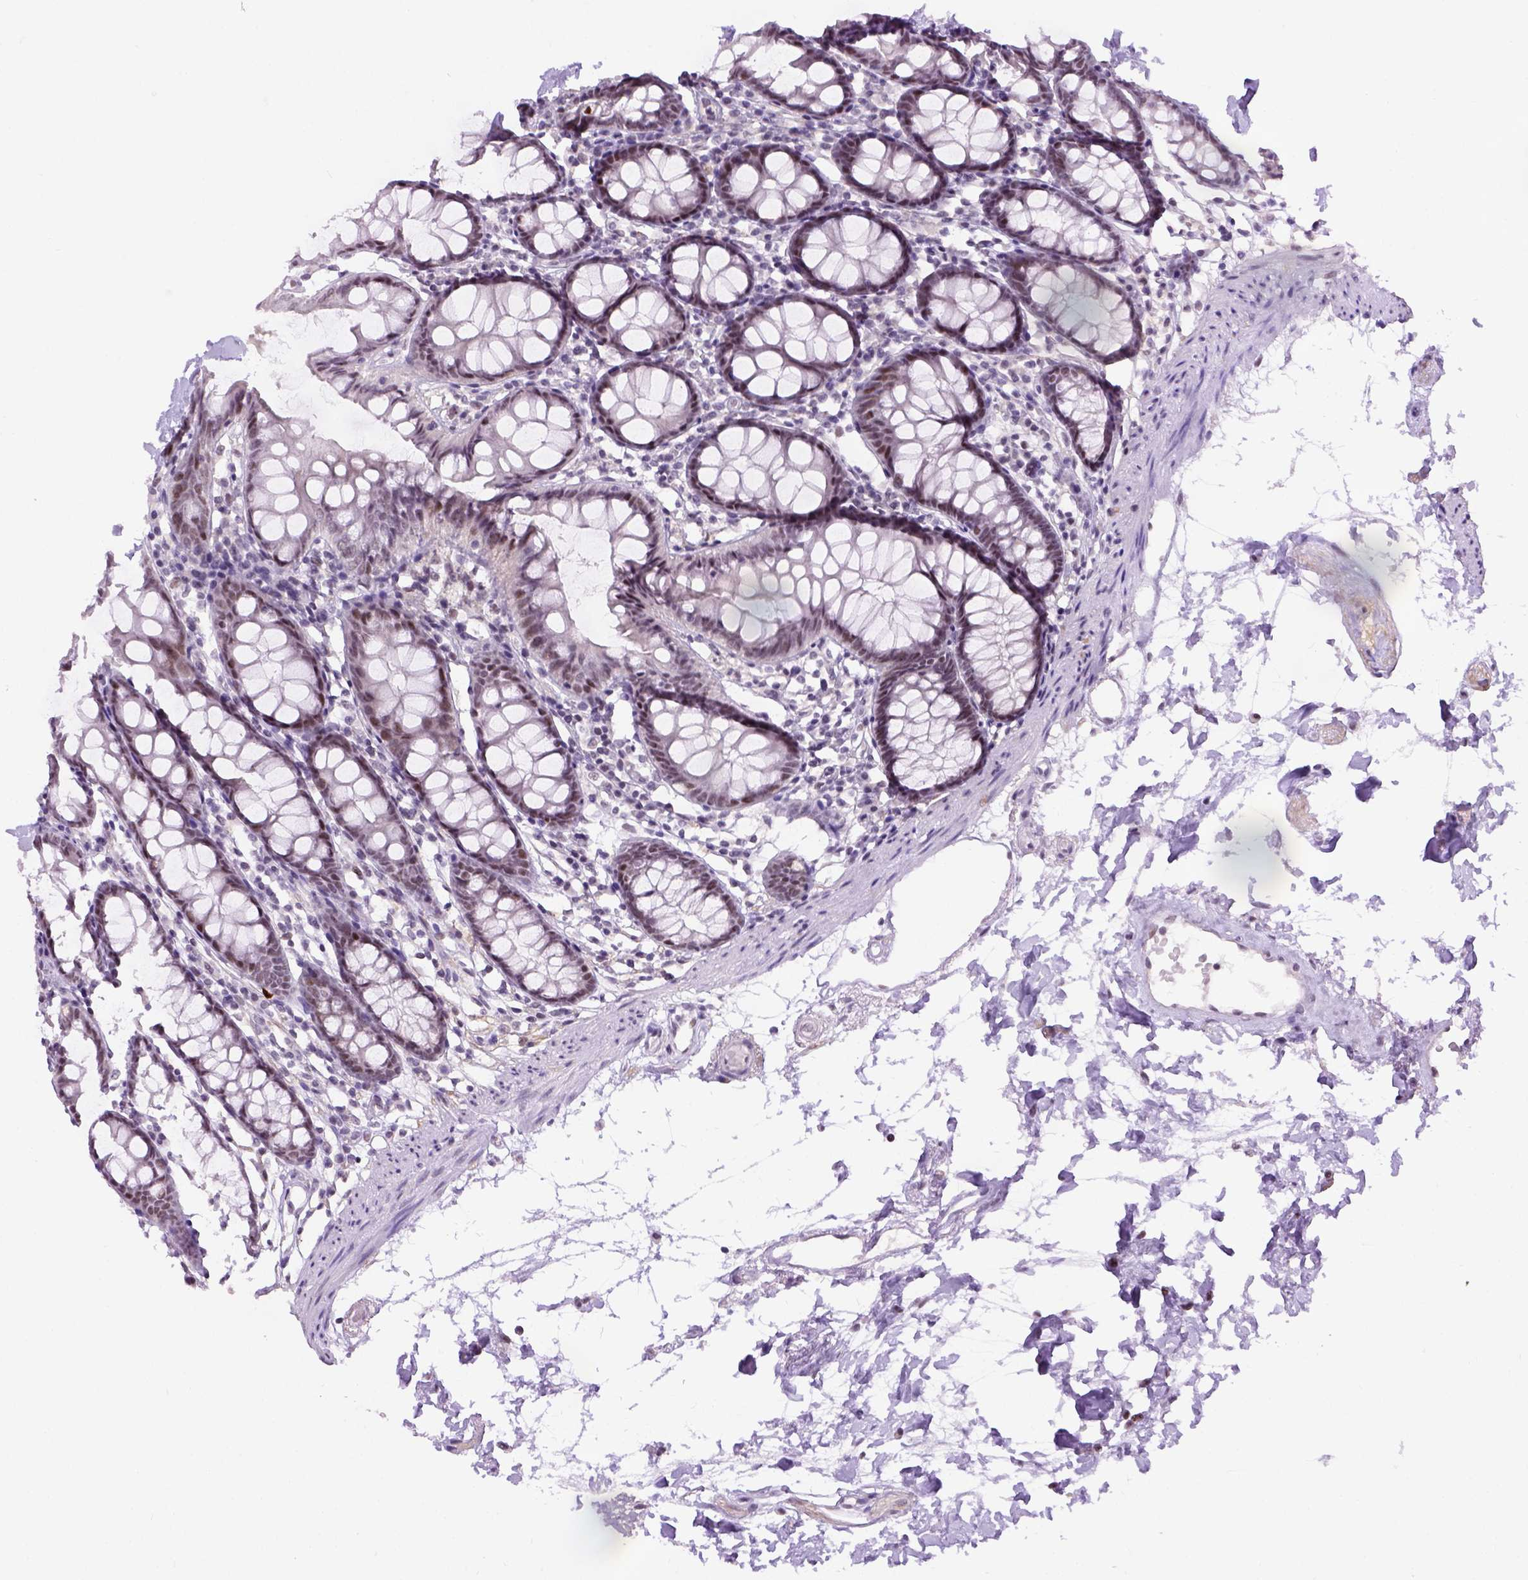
{"staining": {"intensity": "negative", "quantity": "none", "location": "none"}, "tissue": "colon", "cell_type": "Endothelial cells", "image_type": "normal", "snomed": [{"axis": "morphology", "description": "Normal tissue, NOS"}, {"axis": "topography", "description": "Colon"}], "caption": "This histopathology image is of unremarkable colon stained with IHC to label a protein in brown with the nuclei are counter-stained blue. There is no expression in endothelial cells.", "gene": "TBPL1", "patient": {"sex": "female", "age": 84}}